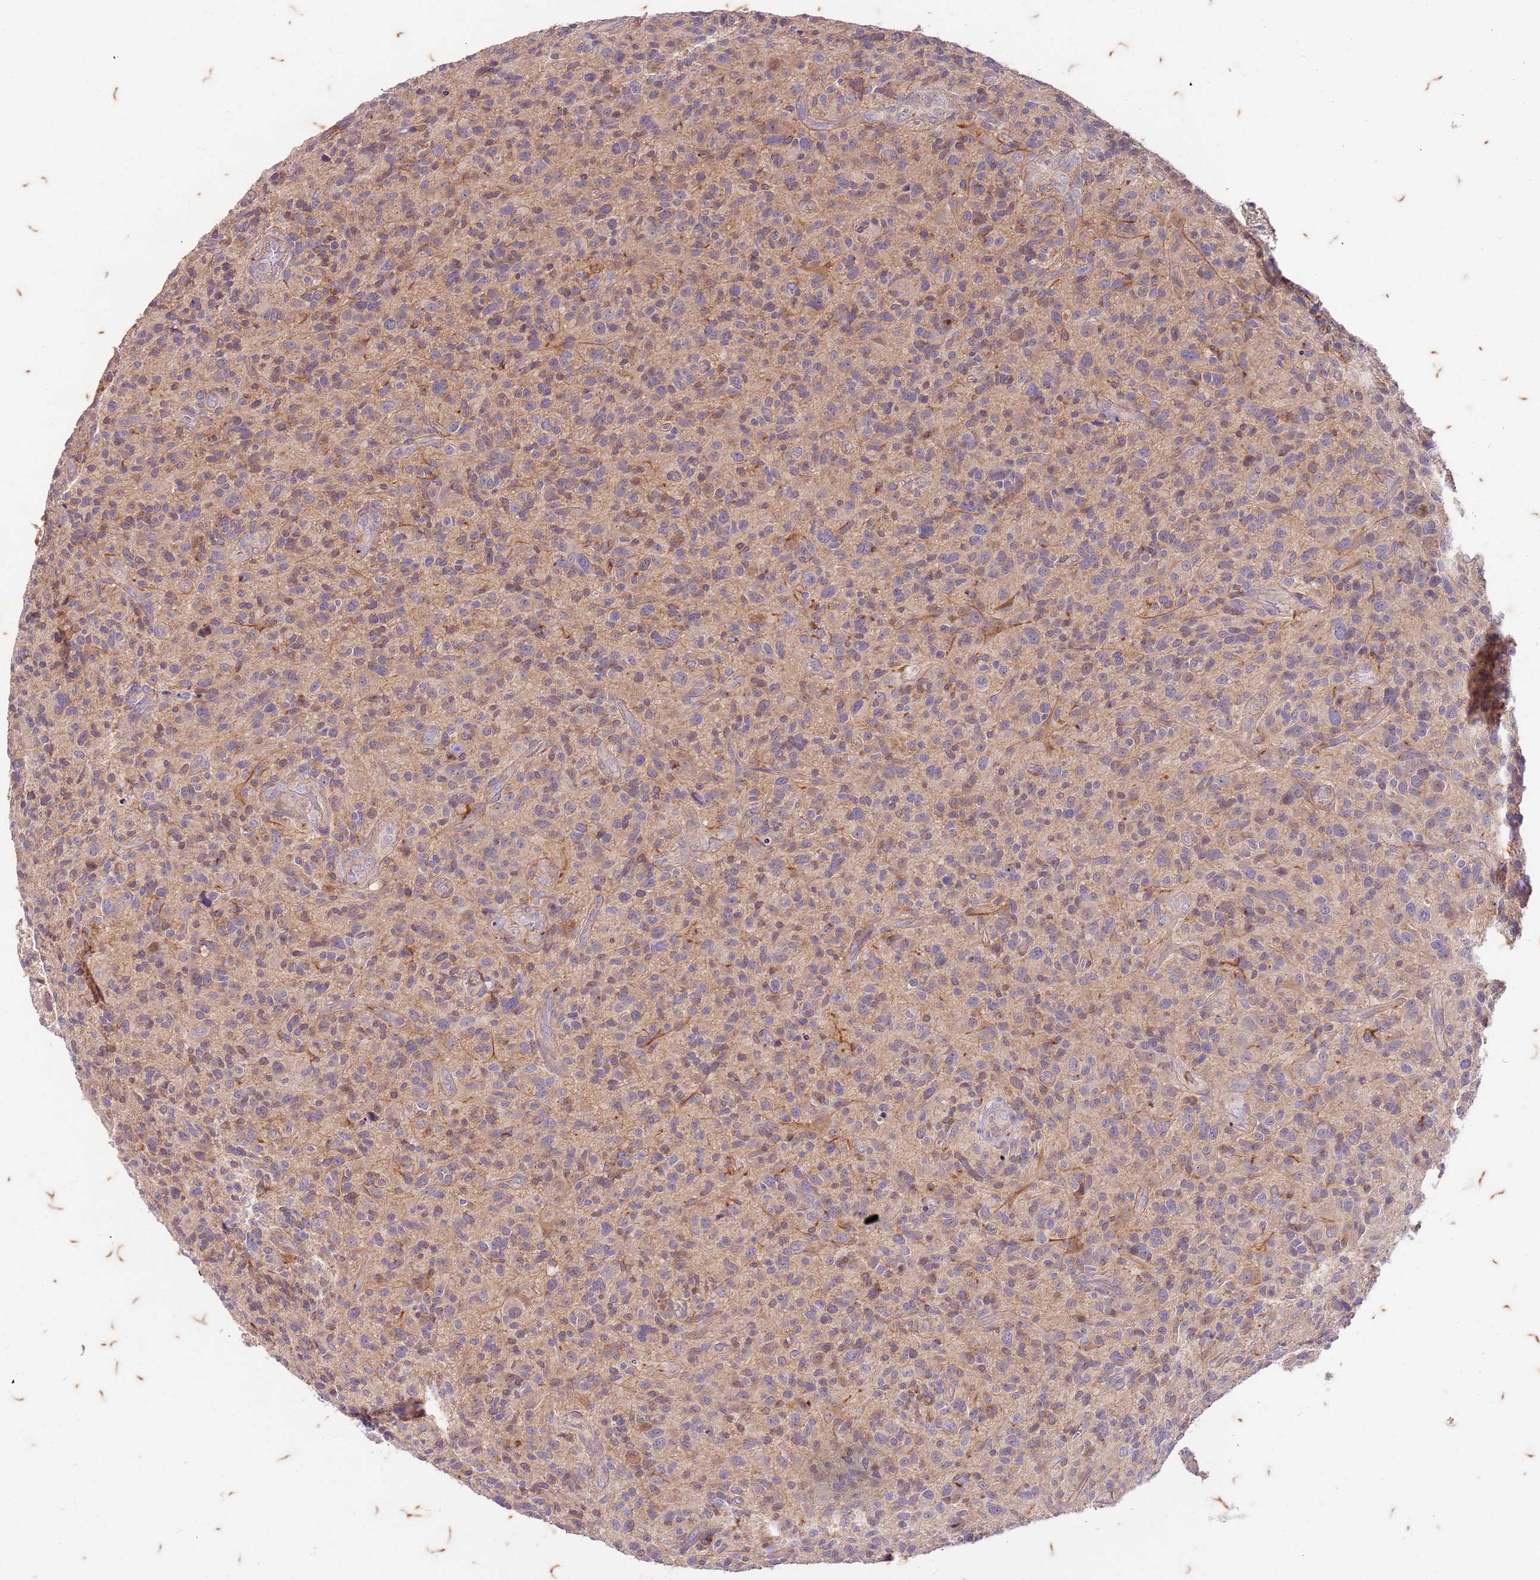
{"staining": {"intensity": "weak", "quantity": "25%-75%", "location": "cytoplasmic/membranous,nuclear"}, "tissue": "glioma", "cell_type": "Tumor cells", "image_type": "cancer", "snomed": [{"axis": "morphology", "description": "Glioma, malignant, High grade"}, {"axis": "topography", "description": "Brain"}], "caption": "Tumor cells reveal low levels of weak cytoplasmic/membranous and nuclear expression in about 25%-75% of cells in human glioma.", "gene": "RAPGEF3", "patient": {"sex": "male", "age": 47}}